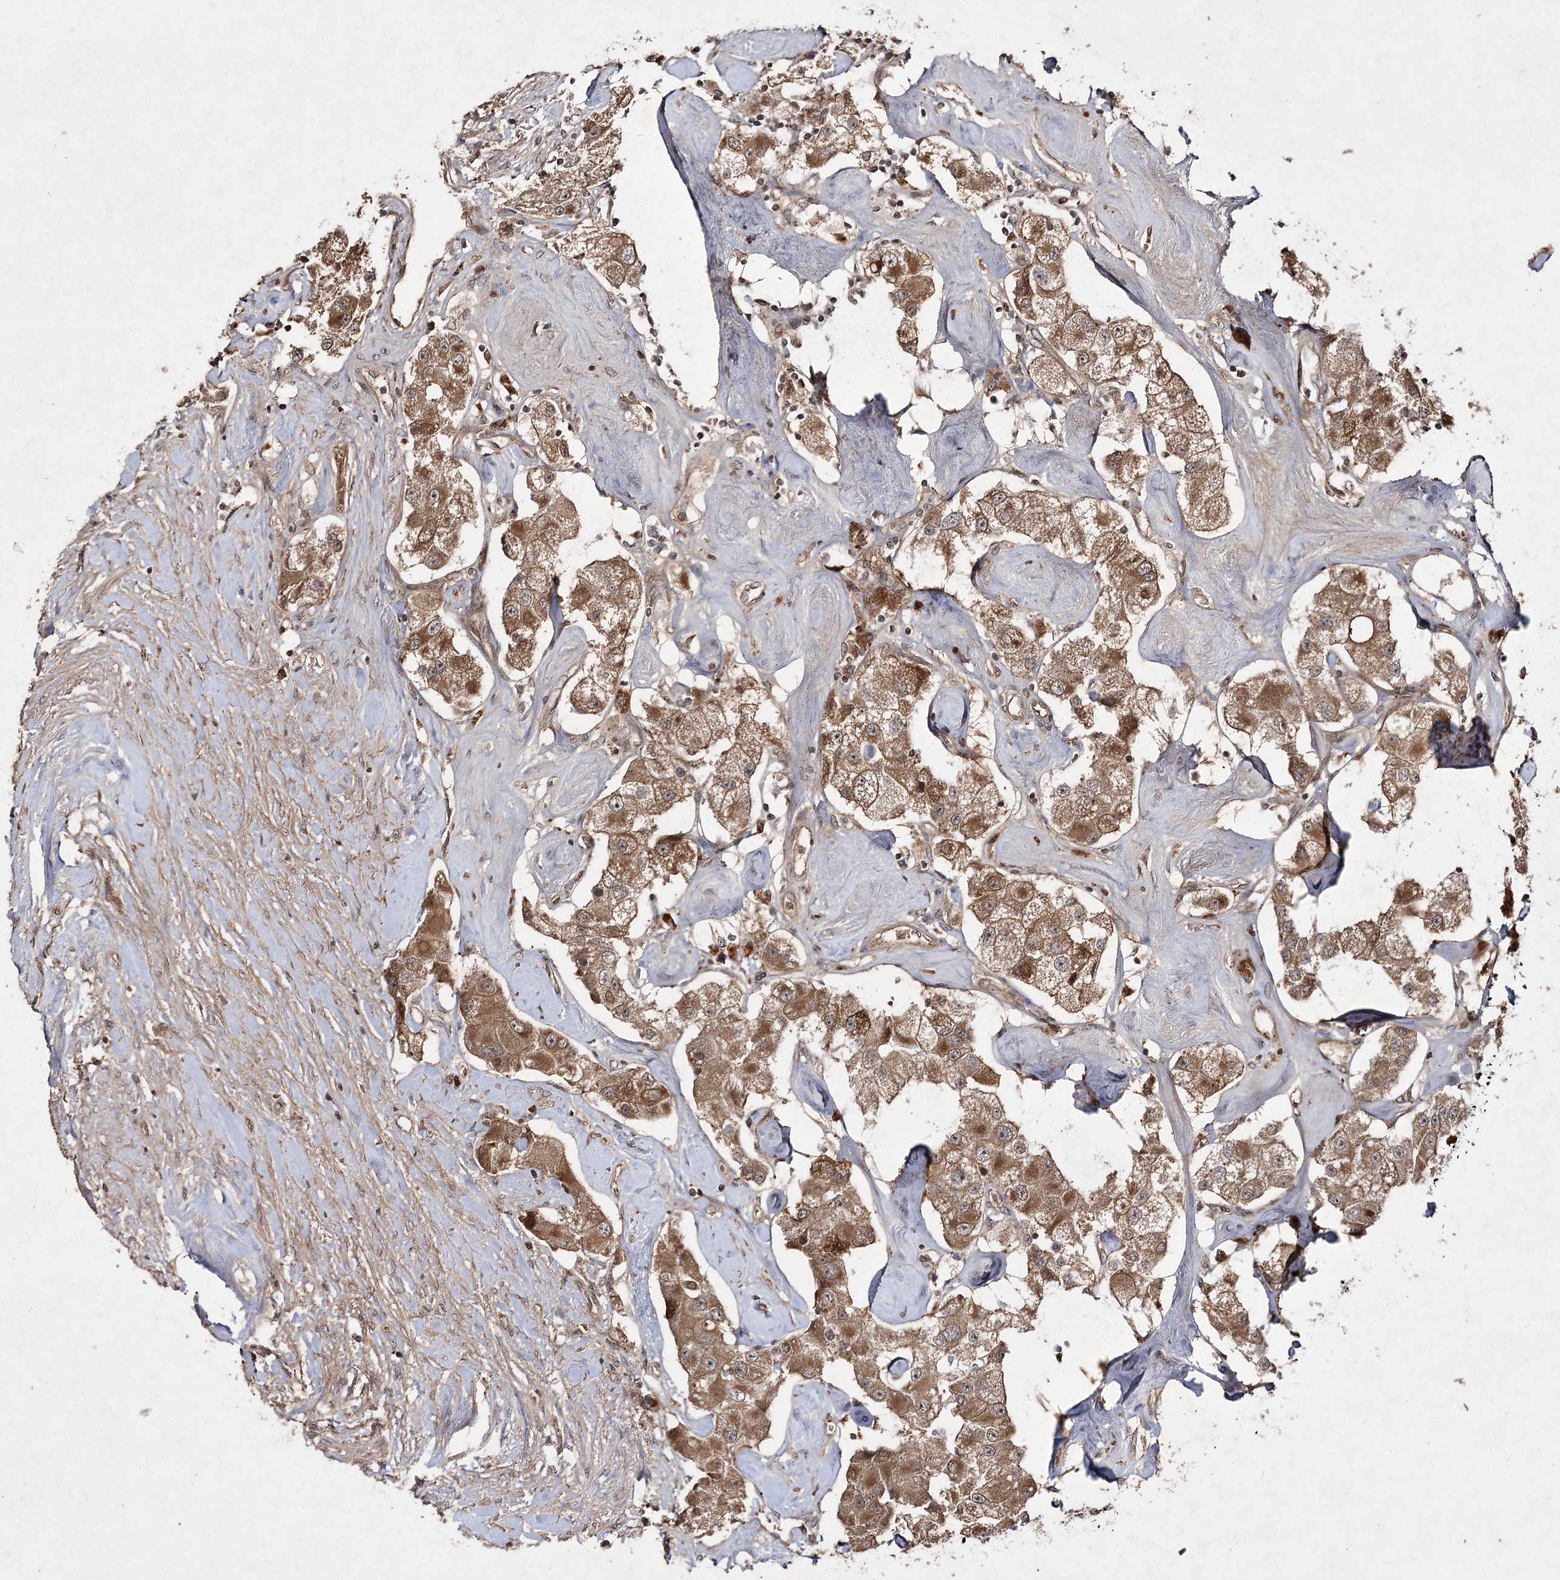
{"staining": {"intensity": "moderate", "quantity": ">75%", "location": "cytoplasmic/membranous"}, "tissue": "carcinoid", "cell_type": "Tumor cells", "image_type": "cancer", "snomed": [{"axis": "morphology", "description": "Carcinoid, malignant, NOS"}, {"axis": "topography", "description": "Pancreas"}], "caption": "This histopathology image shows IHC staining of human carcinoid, with medium moderate cytoplasmic/membranous expression in approximately >75% of tumor cells.", "gene": "FANCL", "patient": {"sex": "male", "age": 41}}